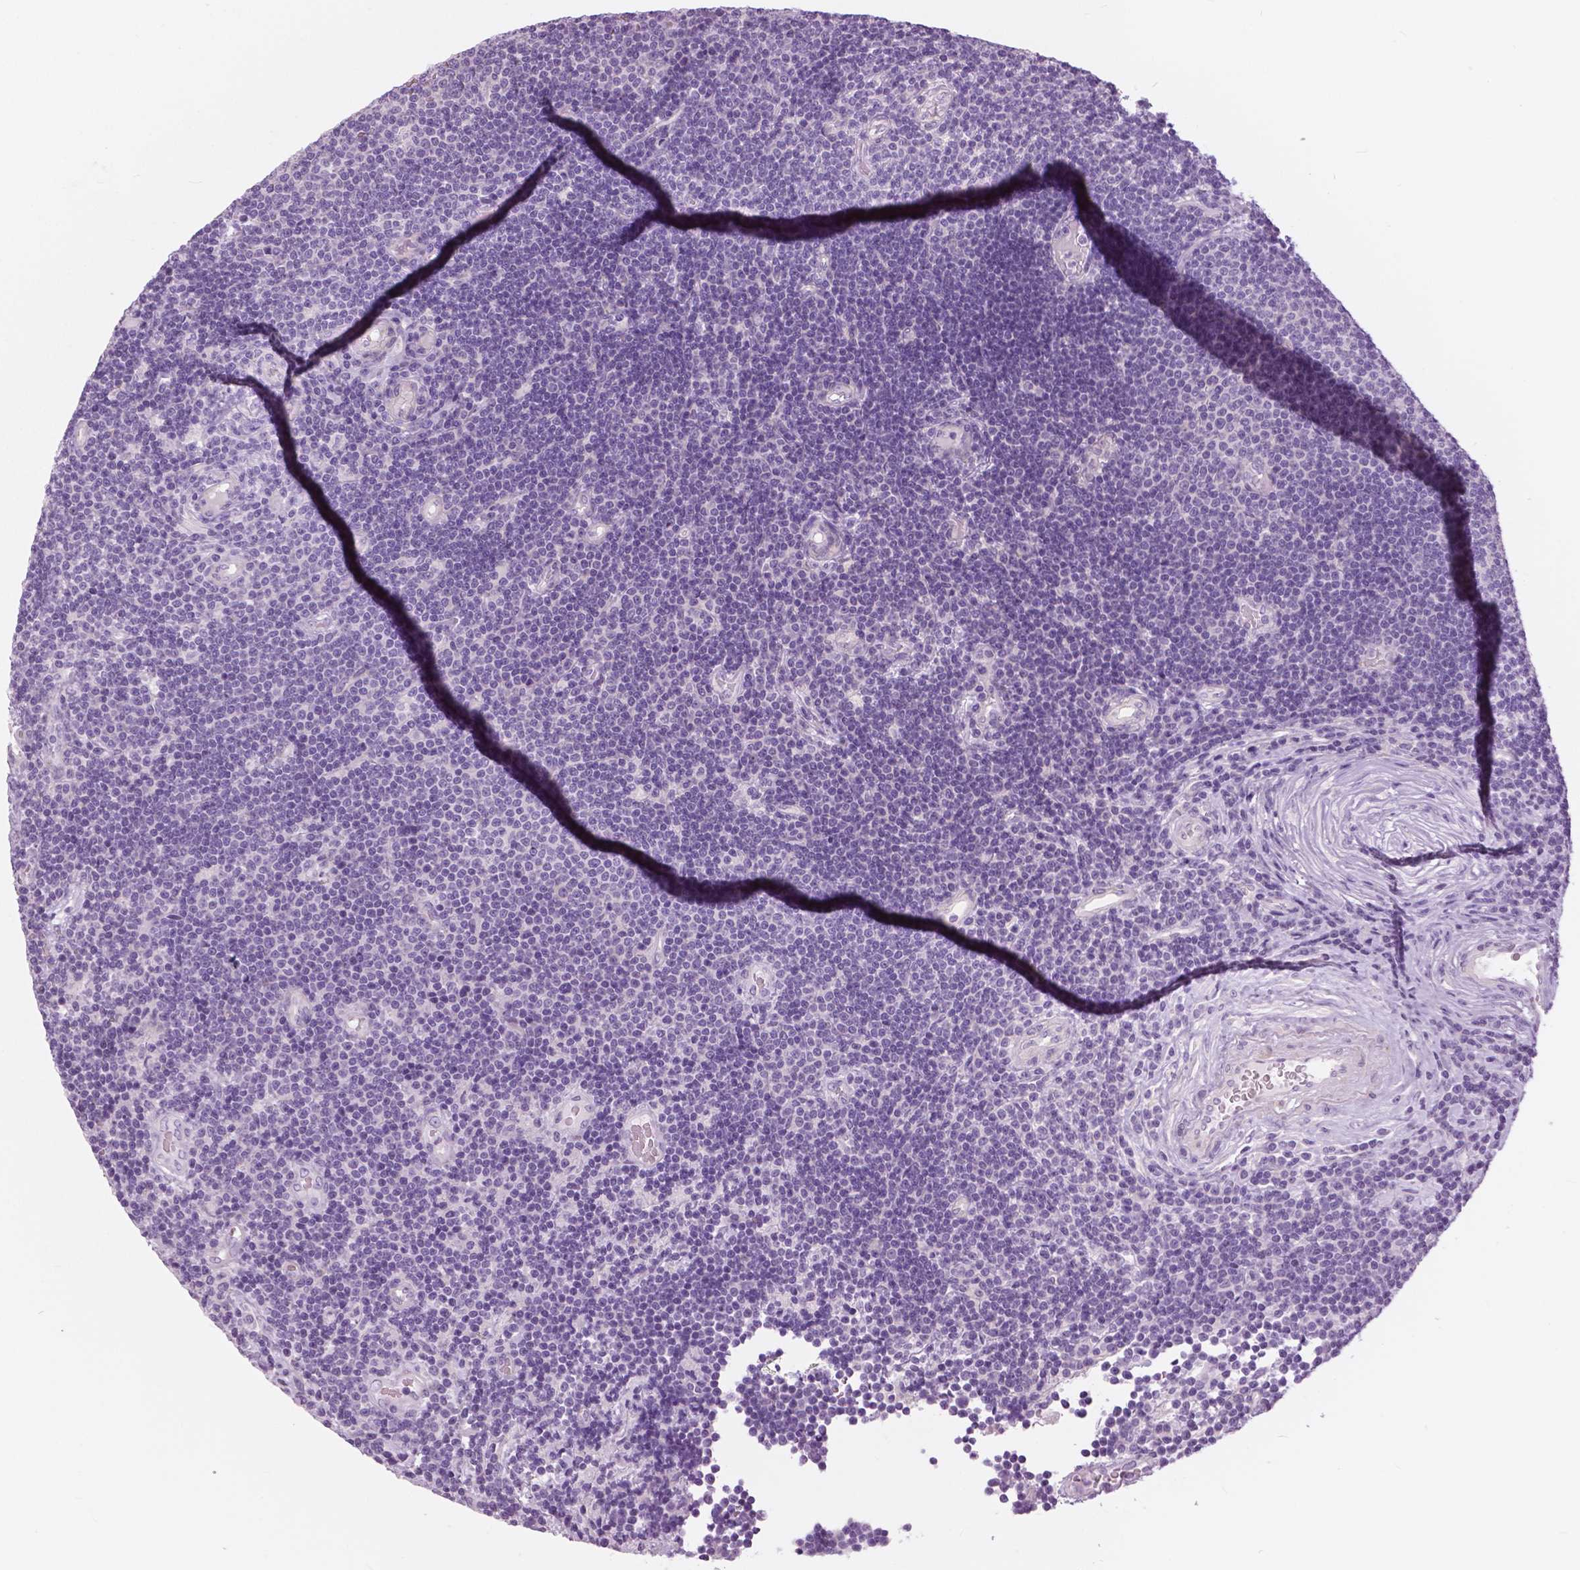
{"staining": {"intensity": "negative", "quantity": "none", "location": "none"}, "tissue": "lymphoma", "cell_type": "Tumor cells", "image_type": "cancer", "snomed": [{"axis": "morphology", "description": "Malignant lymphoma, non-Hodgkin's type, Low grade"}, {"axis": "topography", "description": "Brain"}], "caption": "The IHC micrograph has no significant staining in tumor cells of lymphoma tissue. (DAB IHC, high magnification).", "gene": "SERPINI1", "patient": {"sex": "female", "age": 66}}